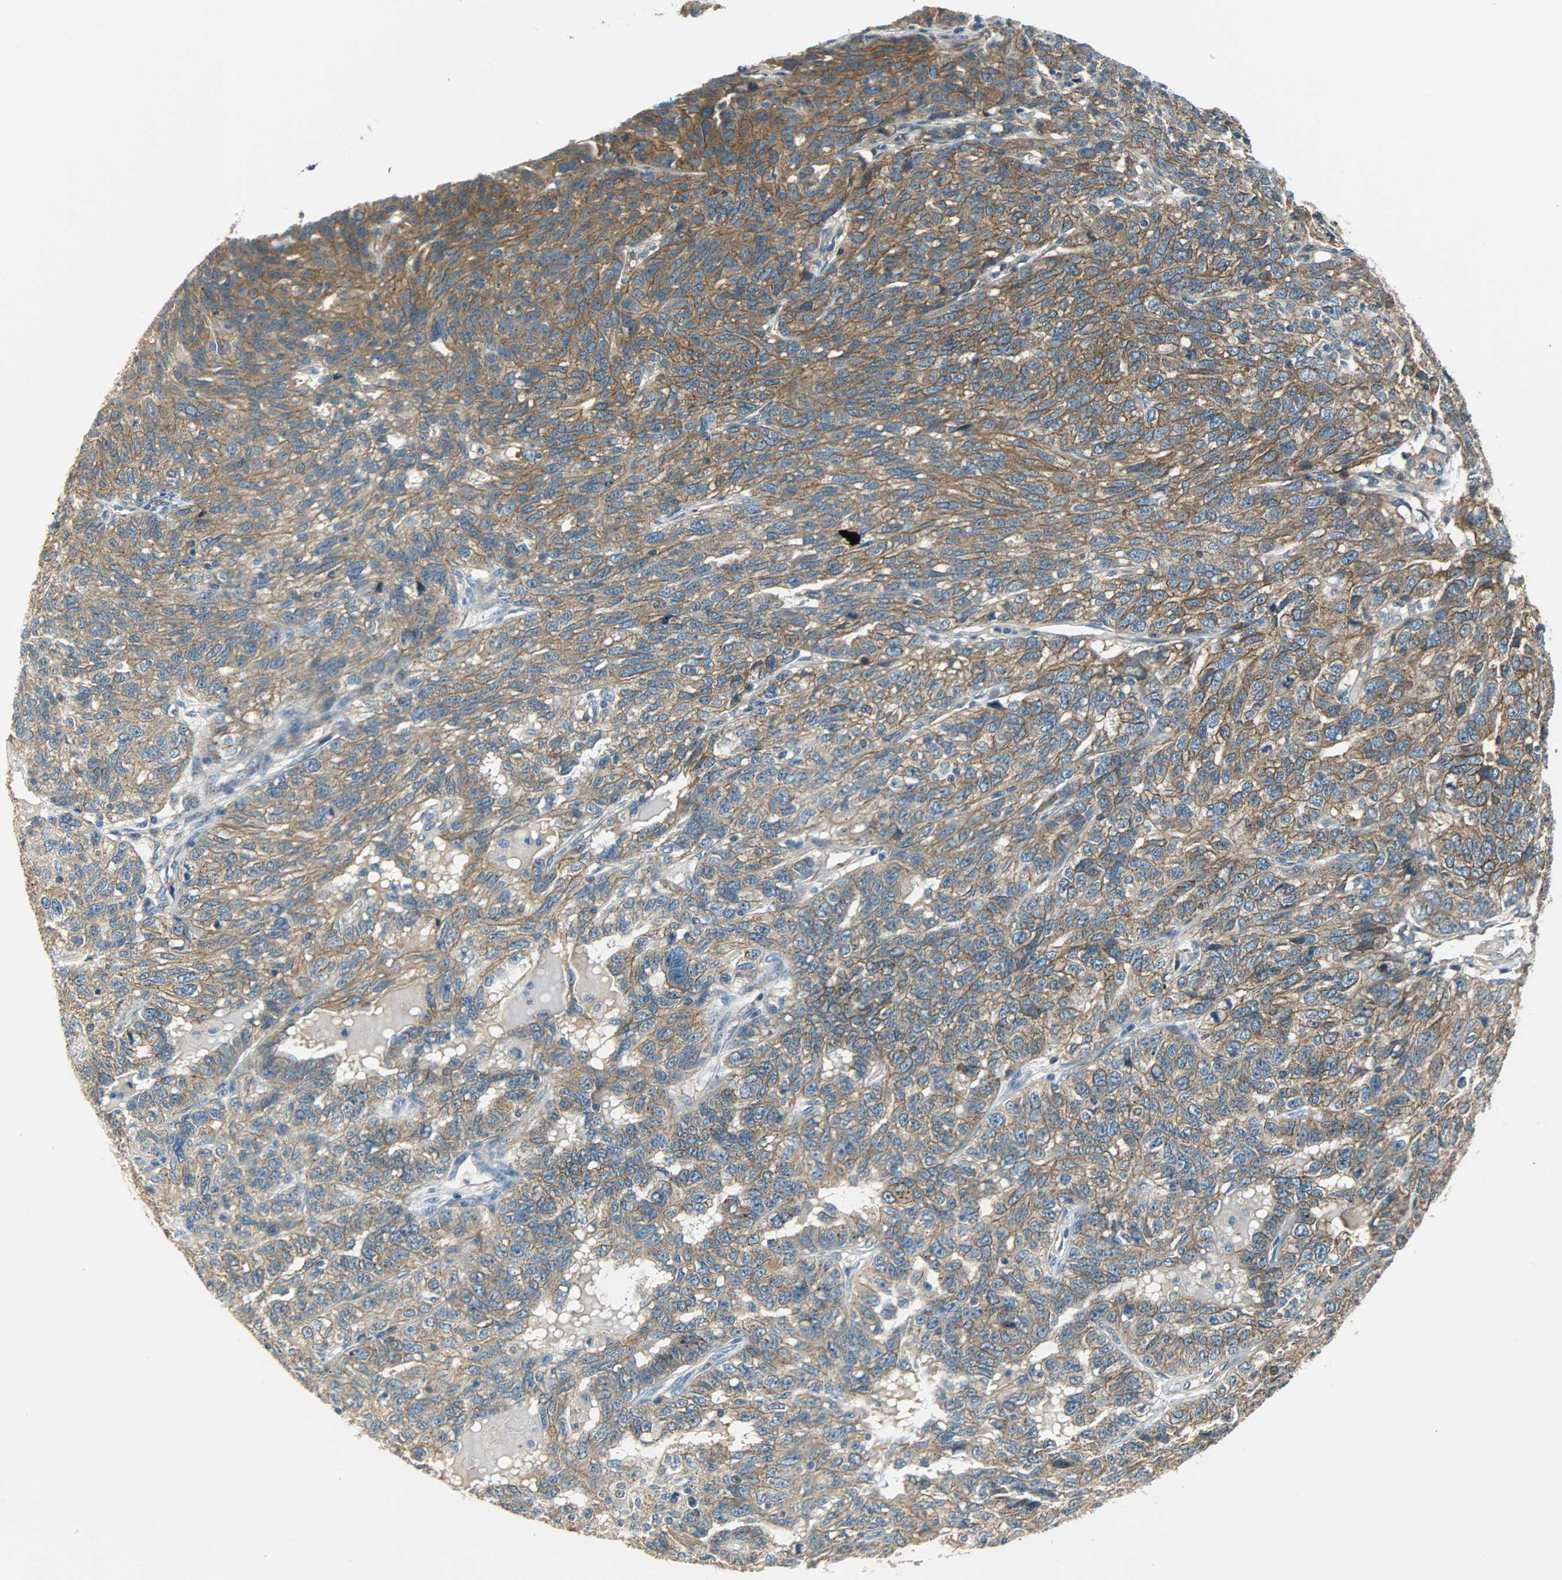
{"staining": {"intensity": "moderate", "quantity": ">75%", "location": "cytoplasmic/membranous"}, "tissue": "ovarian cancer", "cell_type": "Tumor cells", "image_type": "cancer", "snomed": [{"axis": "morphology", "description": "Cystadenocarcinoma, serous, NOS"}, {"axis": "topography", "description": "Ovary"}], "caption": "Moderate cytoplasmic/membranous expression for a protein is seen in approximately >75% of tumor cells of ovarian cancer using immunohistochemistry.", "gene": "KIAA1217", "patient": {"sex": "female", "age": 71}}